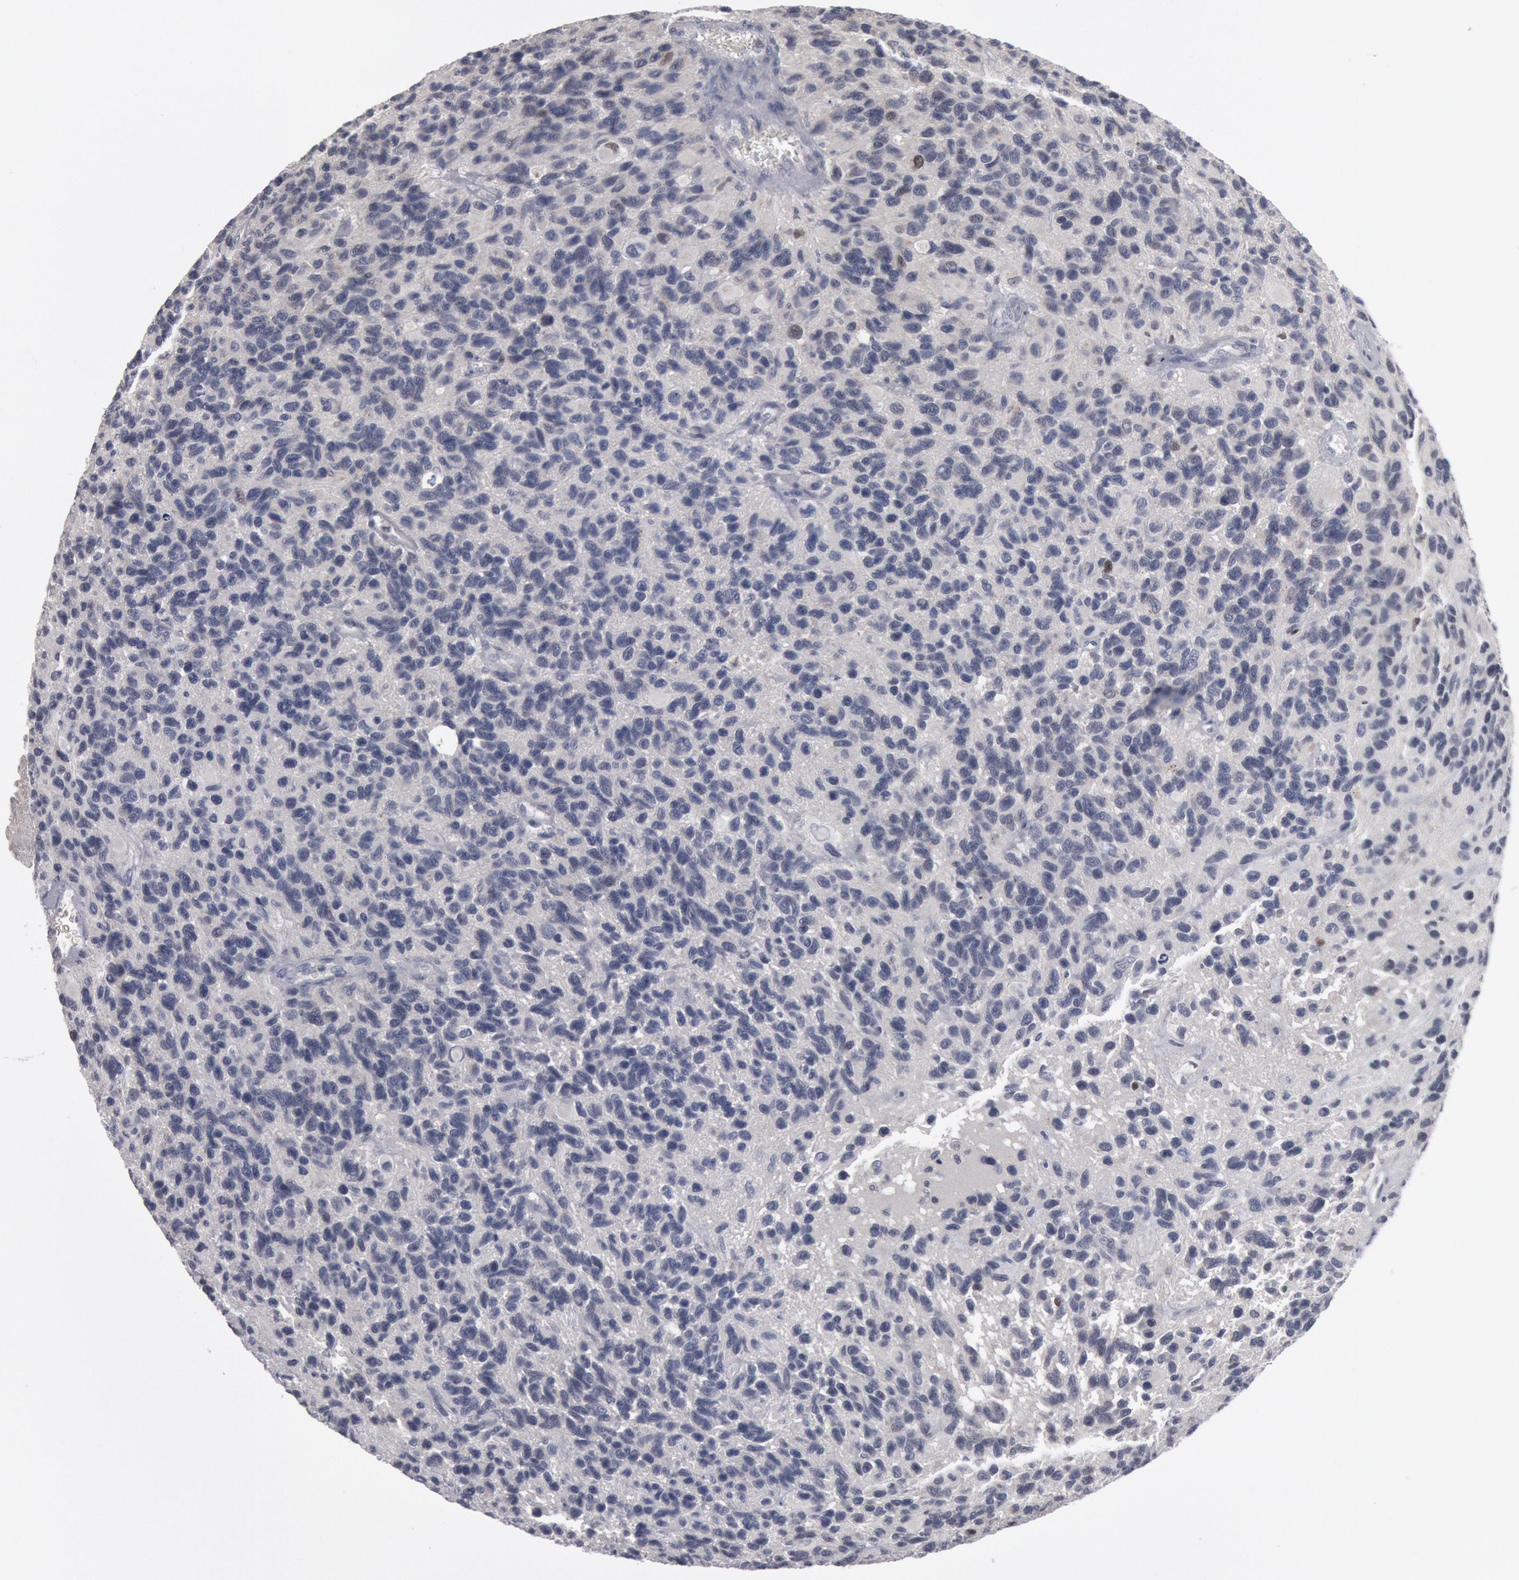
{"staining": {"intensity": "moderate", "quantity": "25%-75%", "location": "nuclear"}, "tissue": "glioma", "cell_type": "Tumor cells", "image_type": "cancer", "snomed": [{"axis": "morphology", "description": "Glioma, malignant, High grade"}, {"axis": "topography", "description": "Brain"}], "caption": "Immunohistochemical staining of malignant high-grade glioma shows medium levels of moderate nuclear positivity in approximately 25%-75% of tumor cells.", "gene": "WDHD1", "patient": {"sex": "male", "age": 77}}